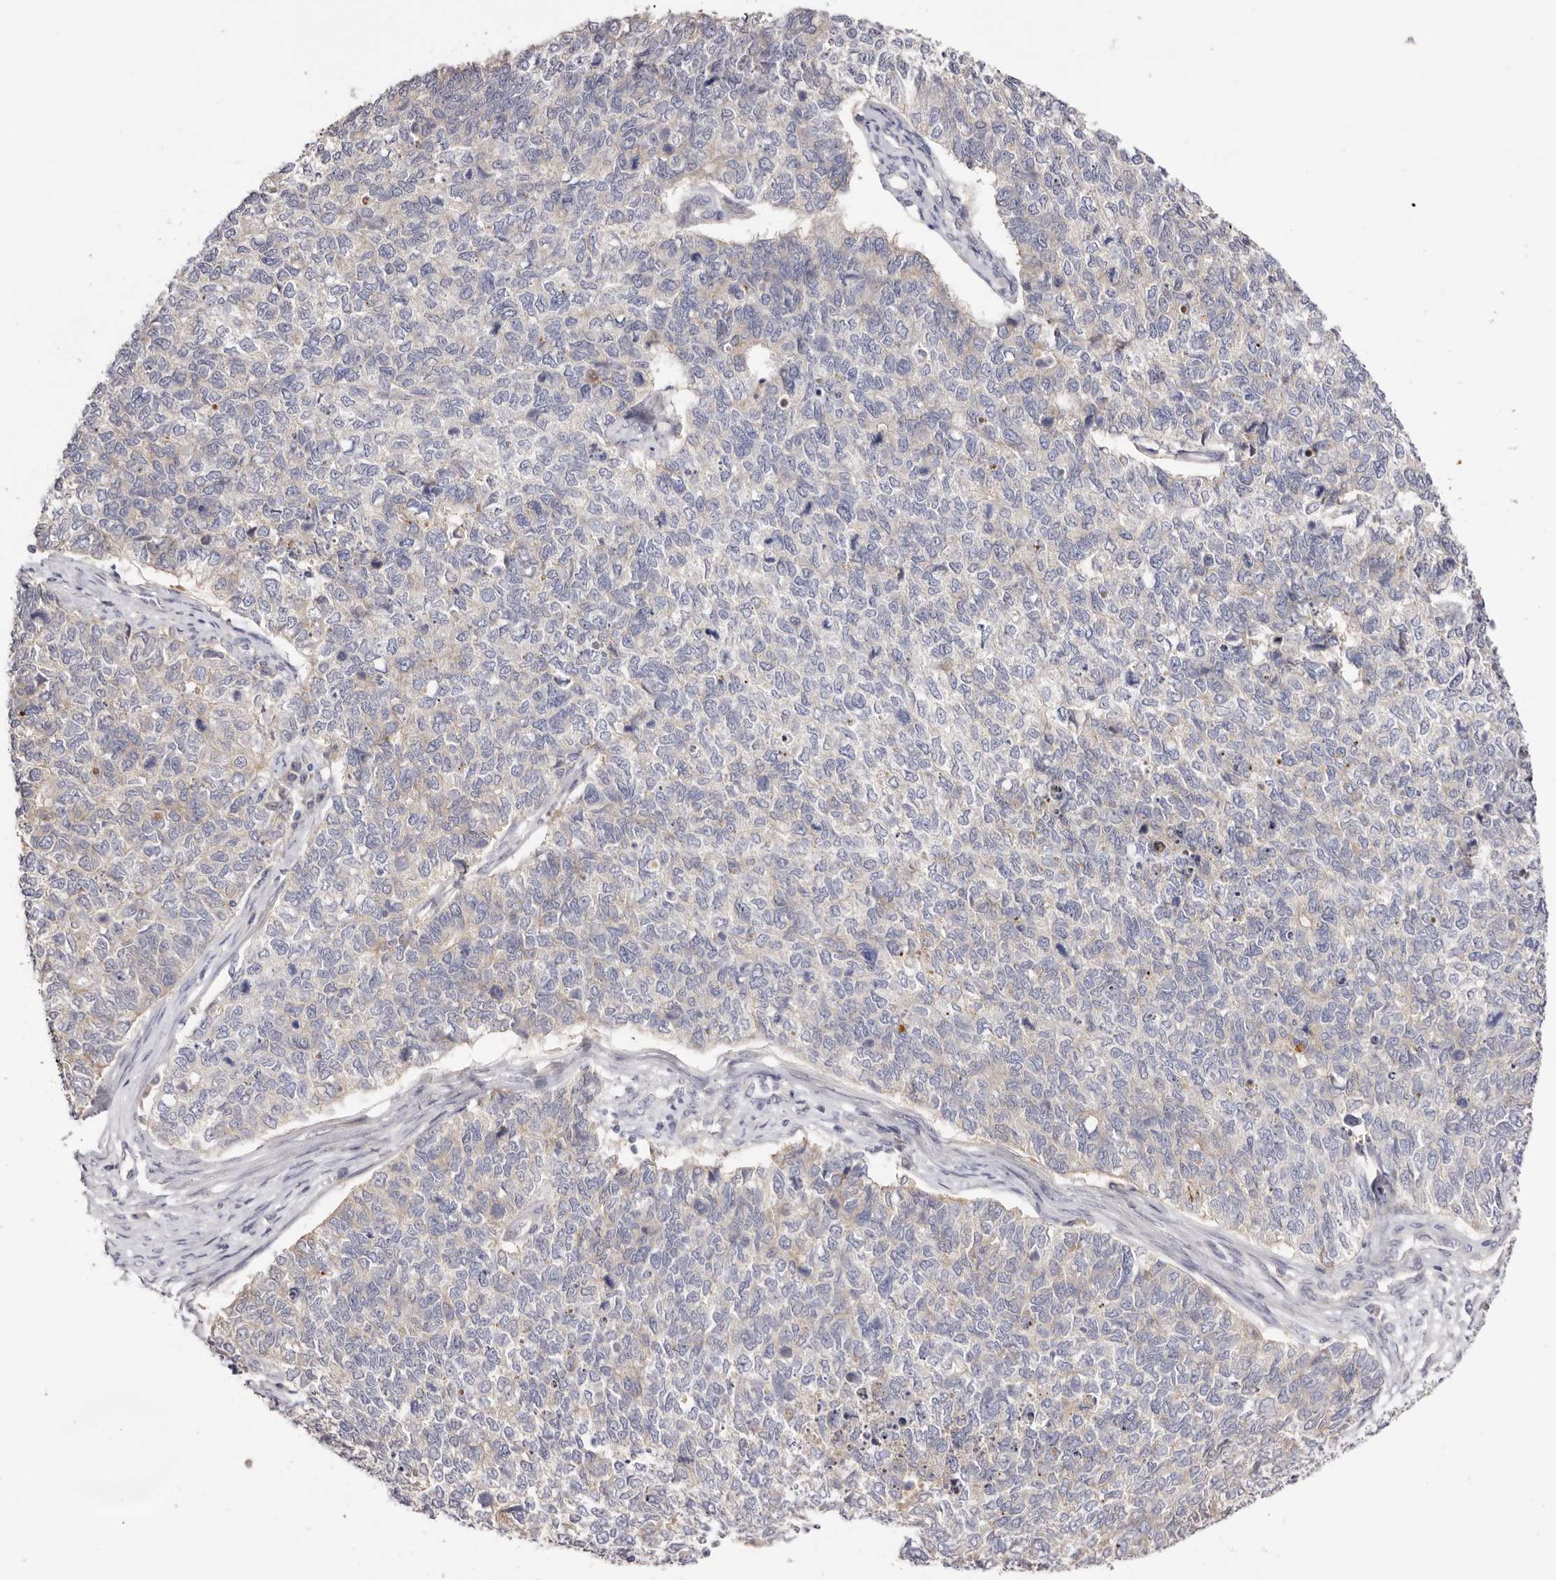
{"staining": {"intensity": "negative", "quantity": "none", "location": "none"}, "tissue": "cervical cancer", "cell_type": "Tumor cells", "image_type": "cancer", "snomed": [{"axis": "morphology", "description": "Squamous cell carcinoma, NOS"}, {"axis": "topography", "description": "Cervix"}], "caption": "This is an immunohistochemistry micrograph of human squamous cell carcinoma (cervical). There is no staining in tumor cells.", "gene": "STK16", "patient": {"sex": "female", "age": 63}}